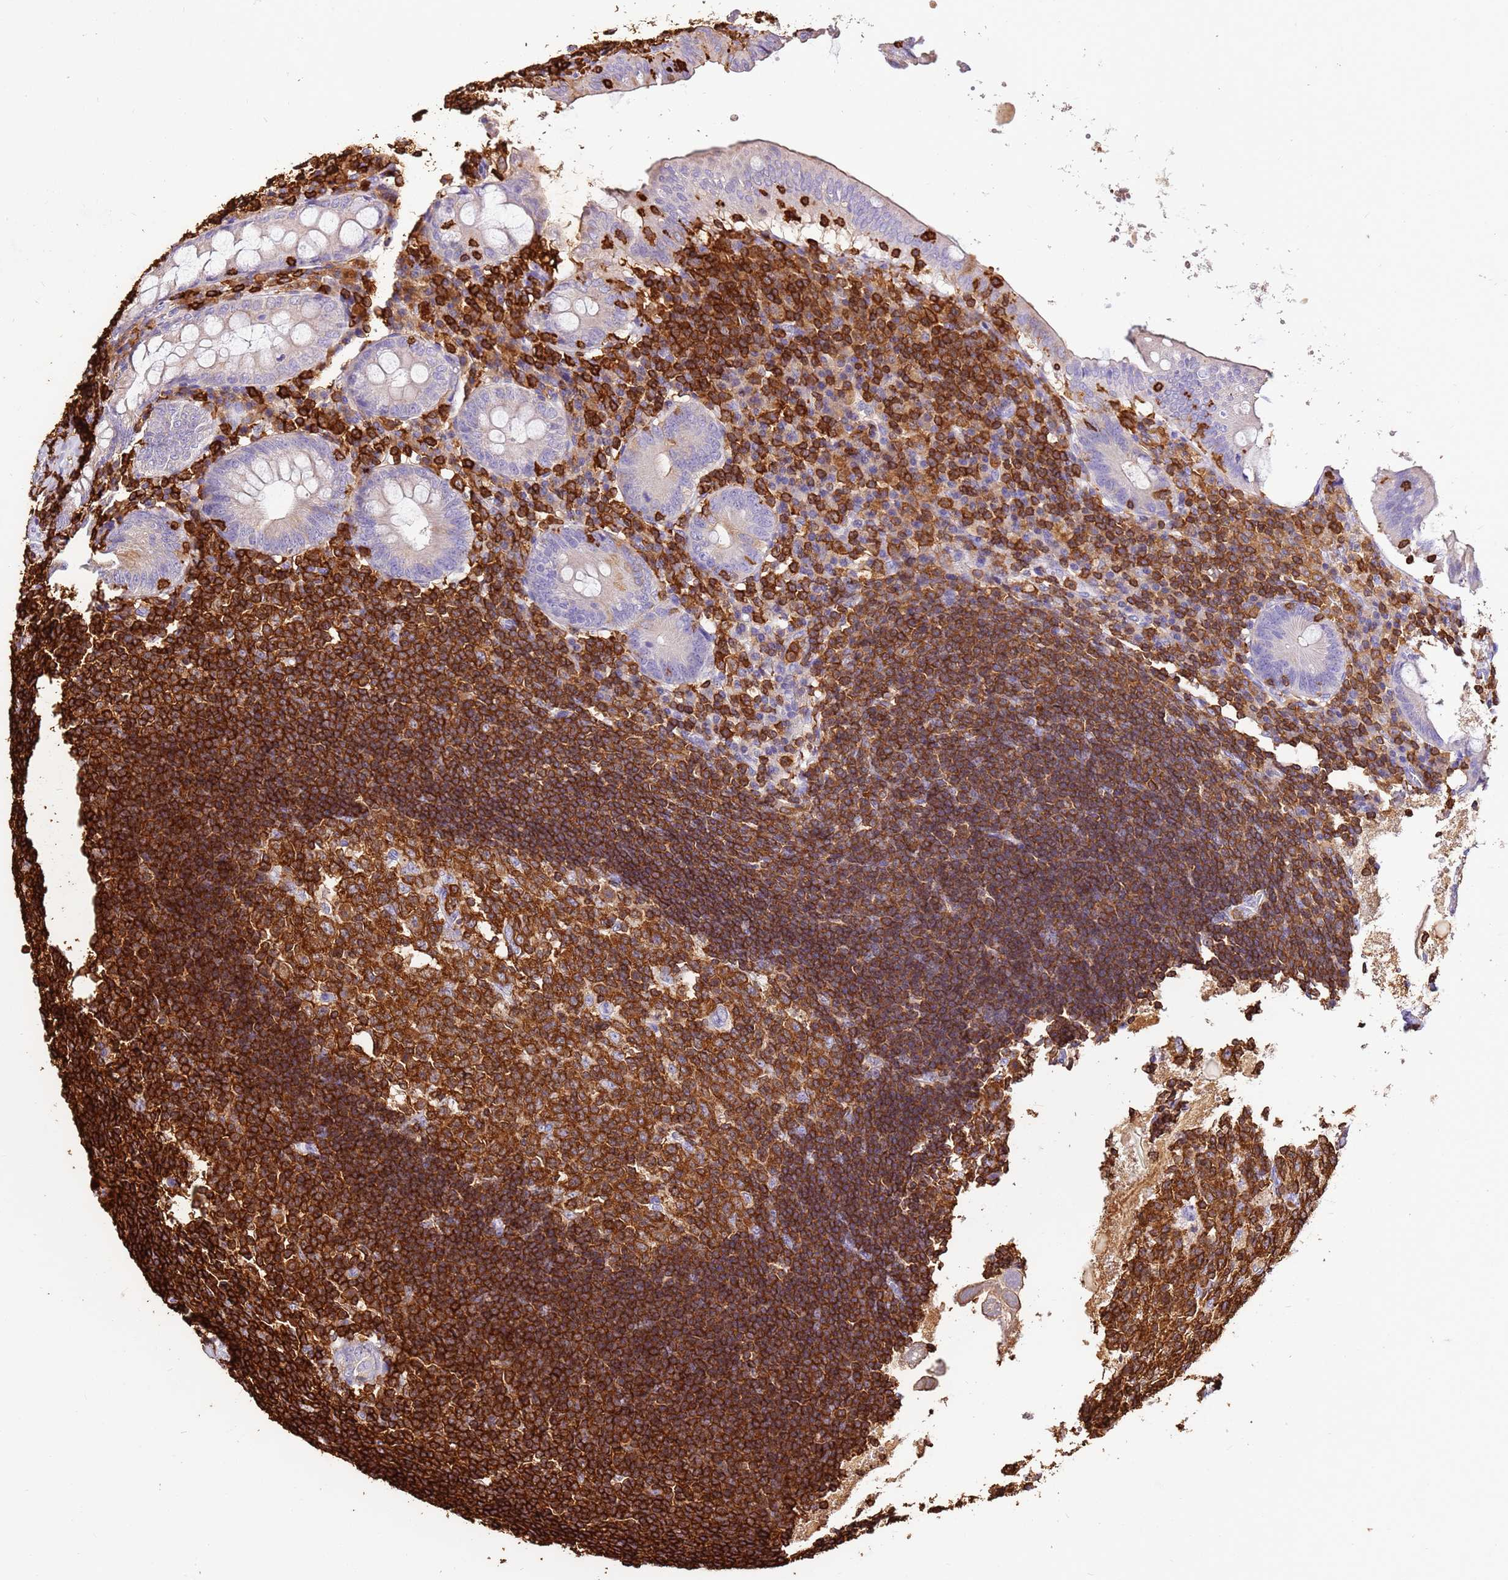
{"staining": {"intensity": "negative", "quantity": "none", "location": "none"}, "tissue": "appendix", "cell_type": "Glandular cells", "image_type": "normal", "snomed": [{"axis": "morphology", "description": "Normal tissue, NOS"}, {"axis": "topography", "description": "Appendix"}], "caption": "IHC photomicrograph of benign human appendix stained for a protein (brown), which exhibits no staining in glandular cells.", "gene": "CORO1A", "patient": {"sex": "female", "age": 54}}